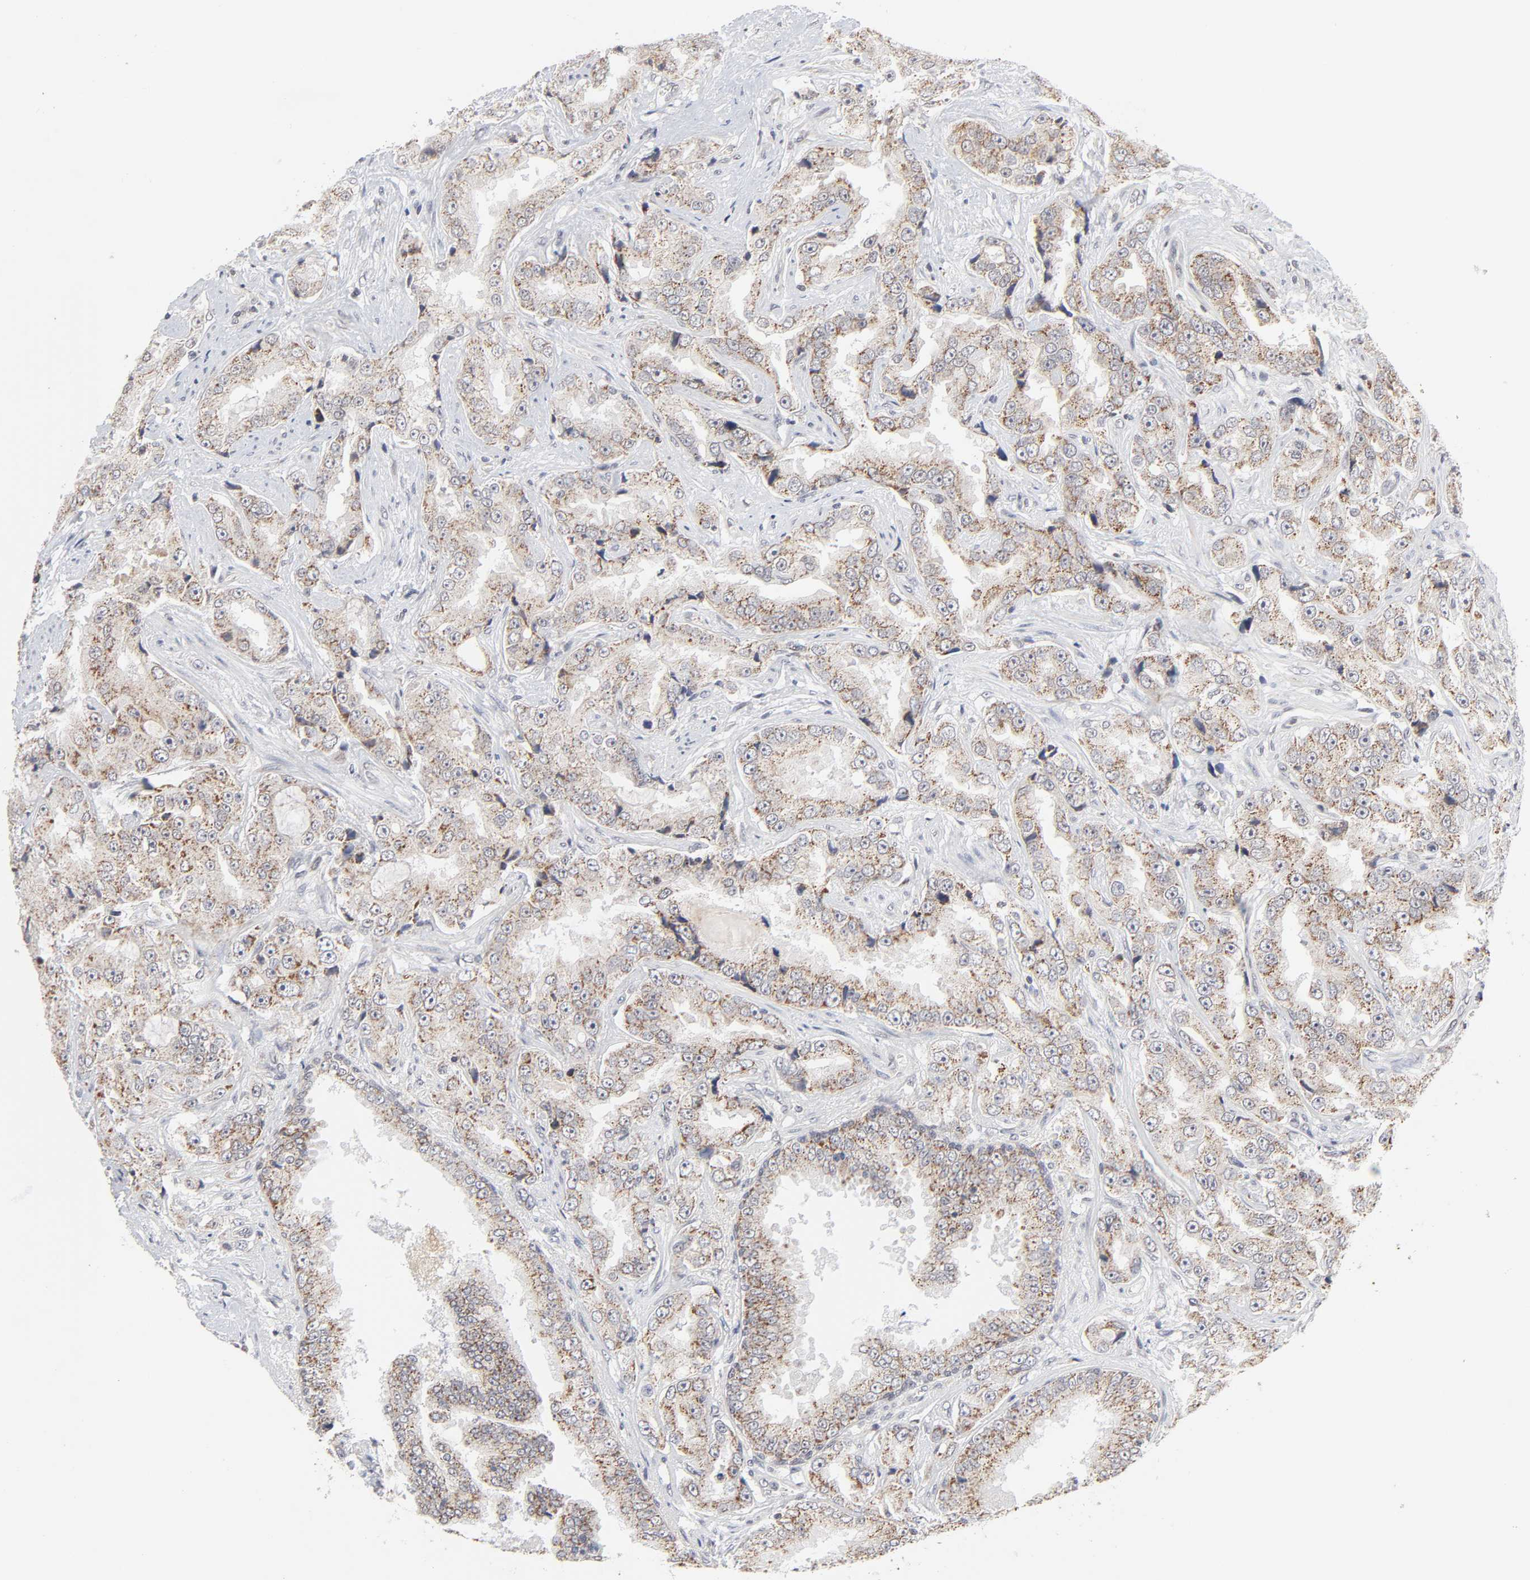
{"staining": {"intensity": "moderate", "quantity": ">75%", "location": "cytoplasmic/membranous"}, "tissue": "prostate cancer", "cell_type": "Tumor cells", "image_type": "cancer", "snomed": [{"axis": "morphology", "description": "Adenocarcinoma, High grade"}, {"axis": "topography", "description": "Prostate"}], "caption": "A micrograph of human prostate cancer (adenocarcinoma (high-grade)) stained for a protein reveals moderate cytoplasmic/membranous brown staining in tumor cells. (brown staining indicates protein expression, while blue staining denotes nuclei).", "gene": "AUH", "patient": {"sex": "male", "age": 73}}